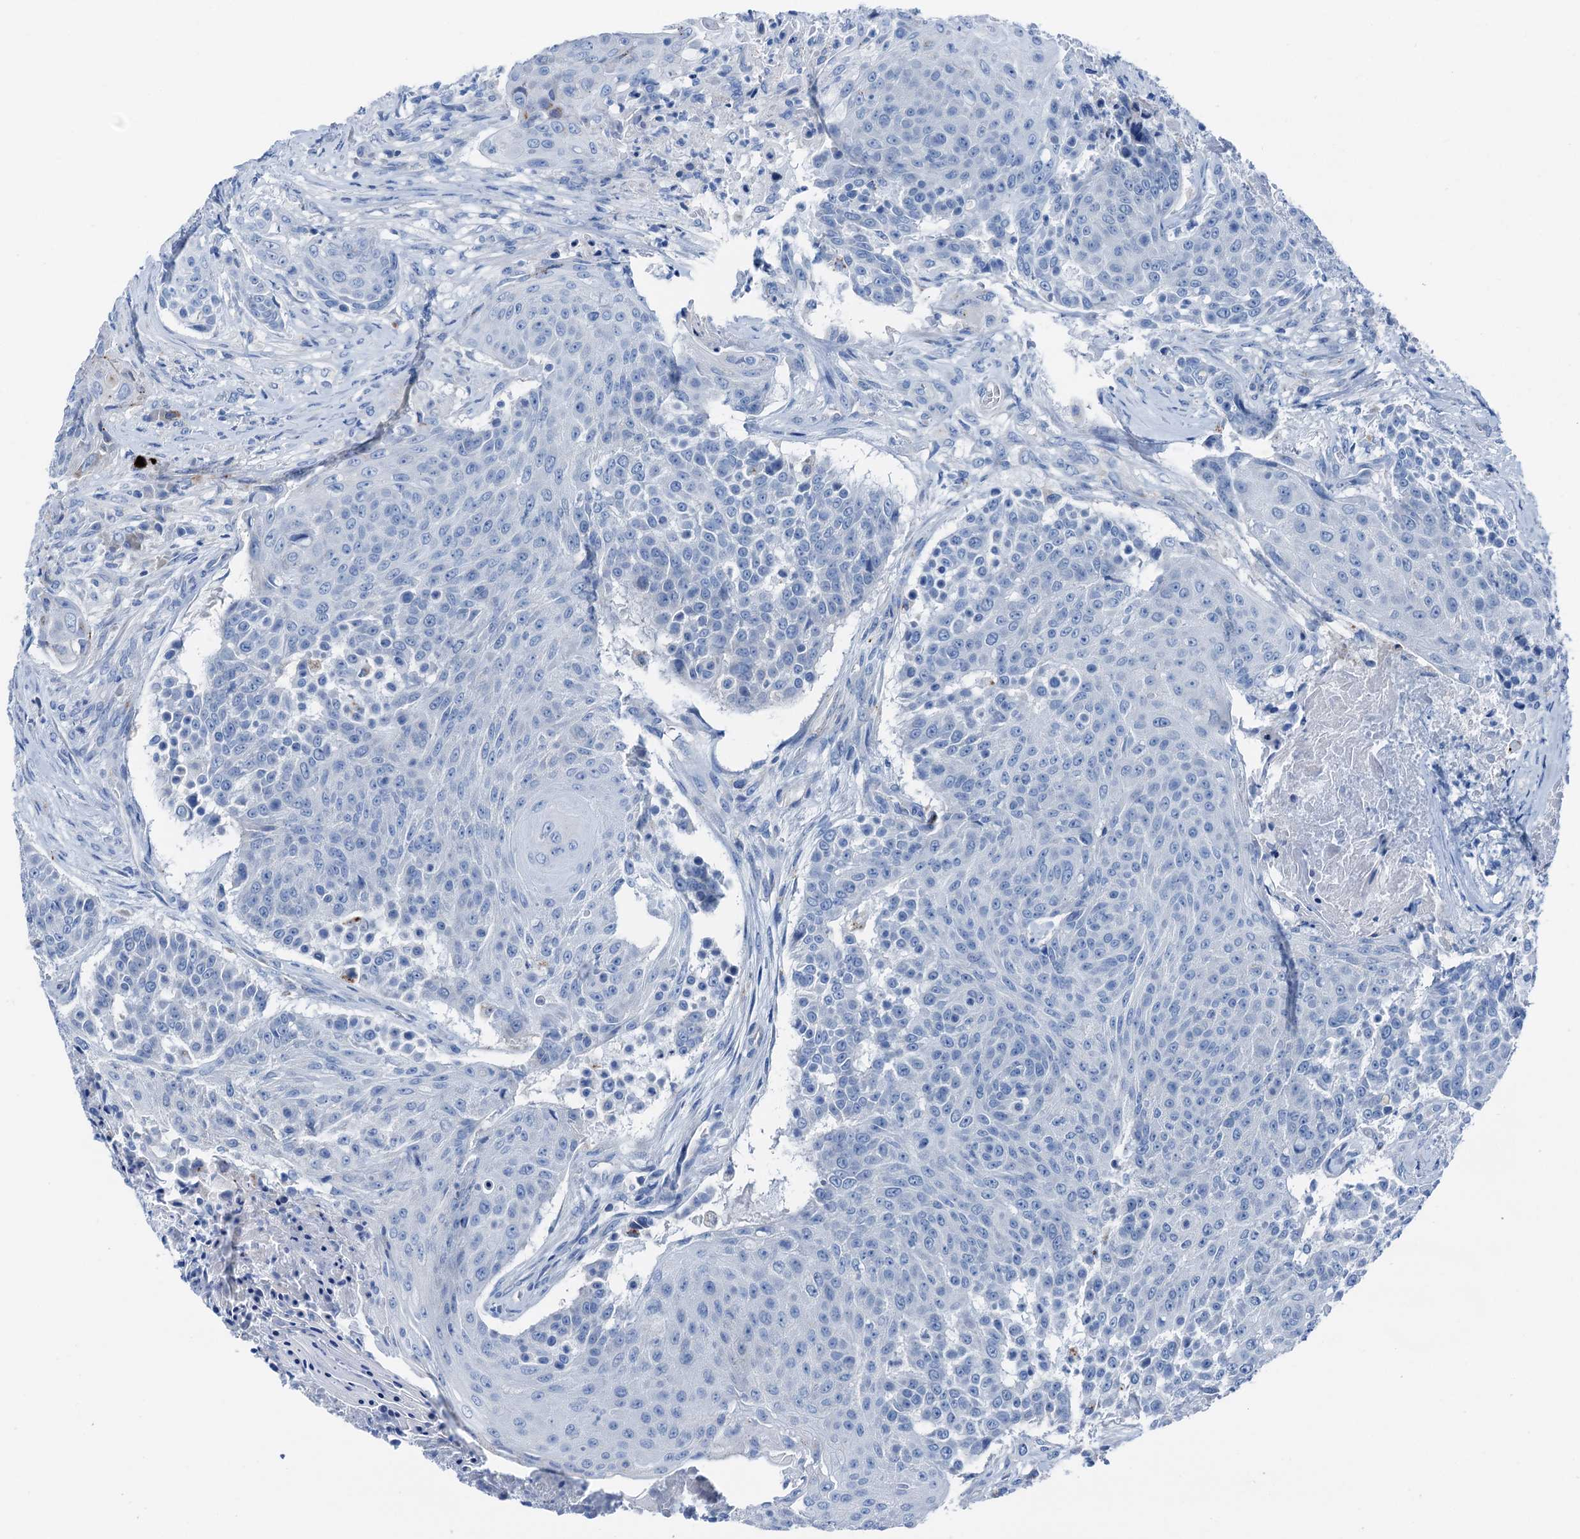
{"staining": {"intensity": "negative", "quantity": "none", "location": "none"}, "tissue": "urothelial cancer", "cell_type": "Tumor cells", "image_type": "cancer", "snomed": [{"axis": "morphology", "description": "Urothelial carcinoma, High grade"}, {"axis": "topography", "description": "Urinary bladder"}], "caption": "An immunohistochemistry image of urothelial cancer is shown. There is no staining in tumor cells of urothelial cancer.", "gene": "C1QTNF4", "patient": {"sex": "female", "age": 63}}